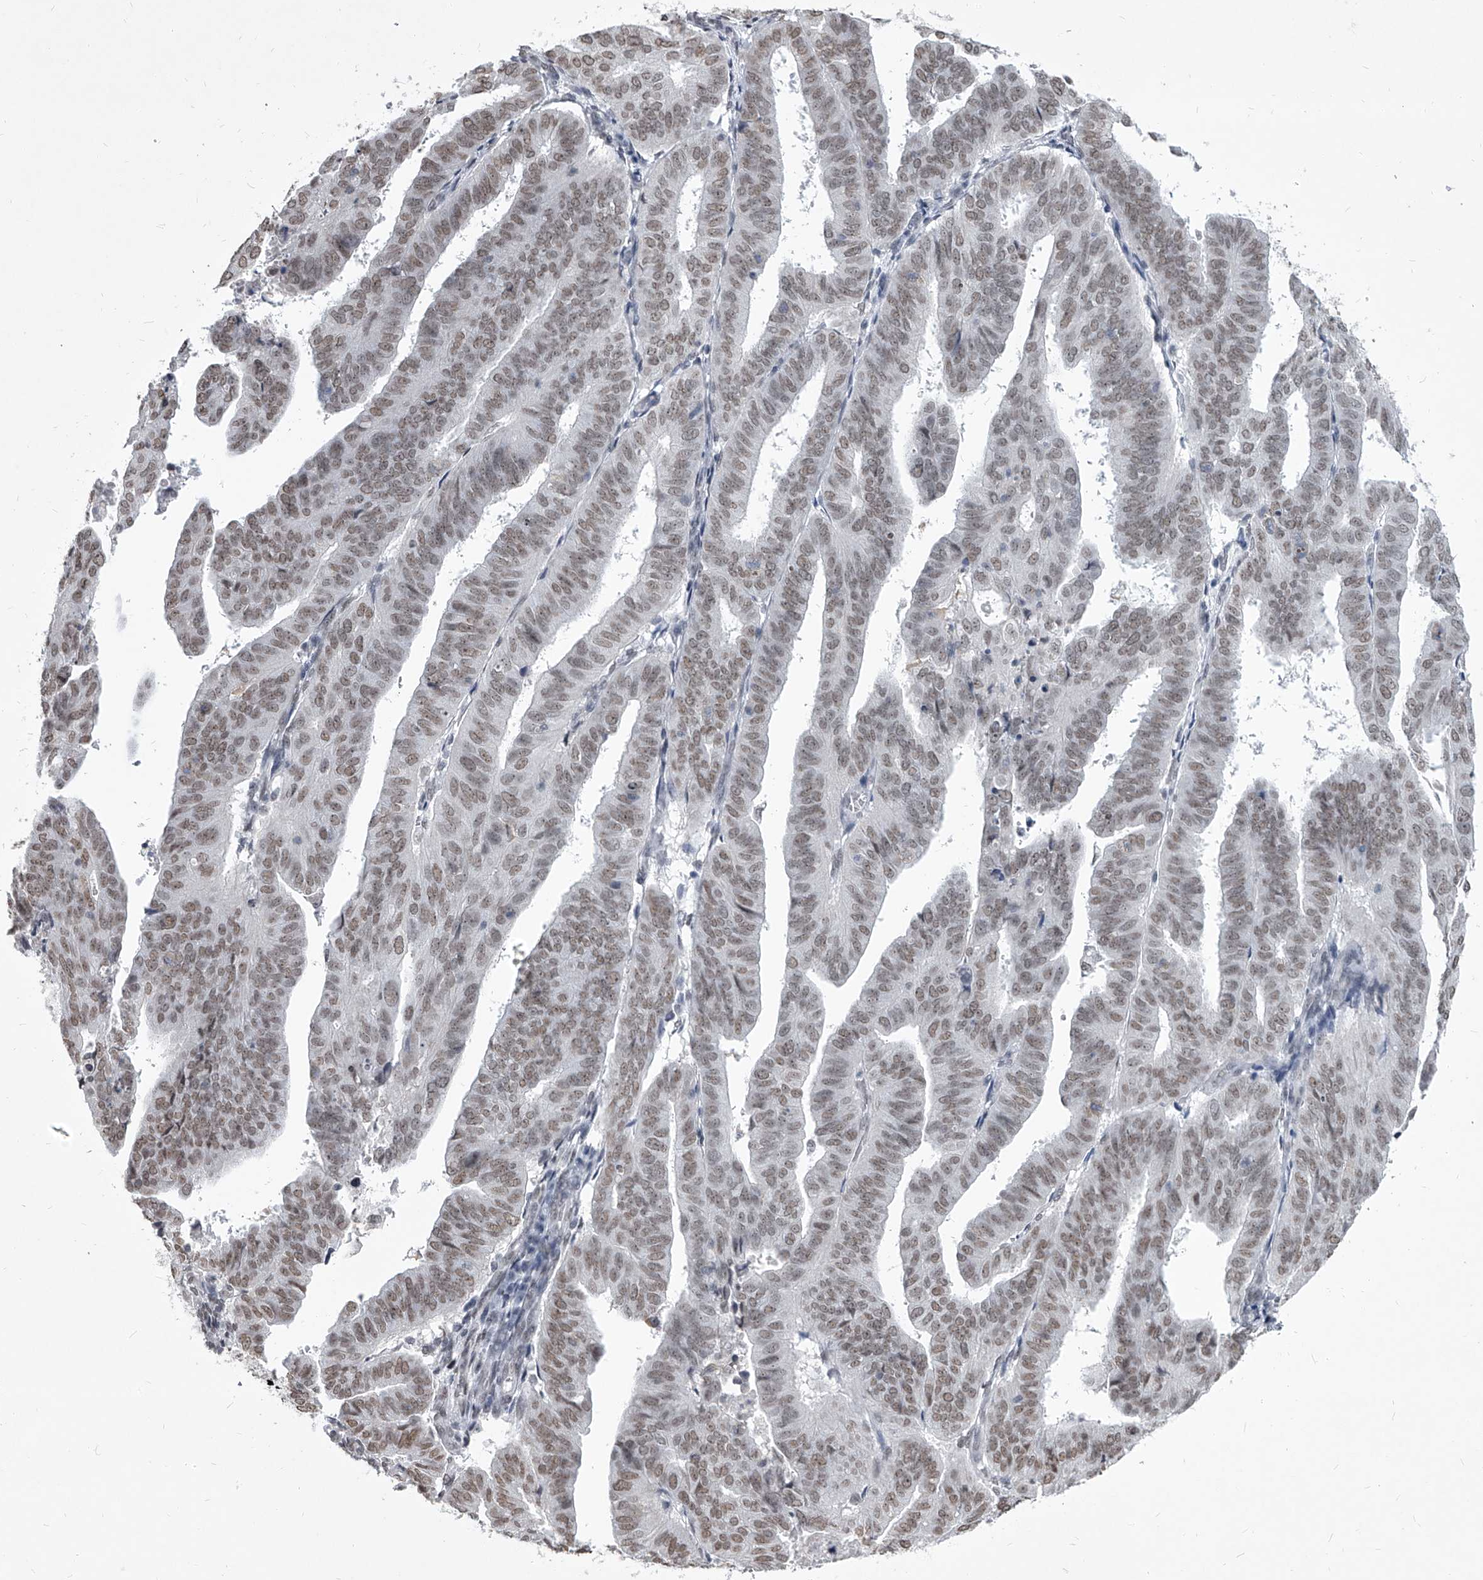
{"staining": {"intensity": "moderate", "quantity": ">75%", "location": "nuclear"}, "tissue": "endometrial cancer", "cell_type": "Tumor cells", "image_type": "cancer", "snomed": [{"axis": "morphology", "description": "Adenocarcinoma, NOS"}, {"axis": "topography", "description": "Uterus"}], "caption": "Immunohistochemistry (IHC) of human endometrial cancer (adenocarcinoma) exhibits medium levels of moderate nuclear staining in about >75% of tumor cells. (IHC, brightfield microscopy, high magnification).", "gene": "PPIL4", "patient": {"sex": "female", "age": 77}}